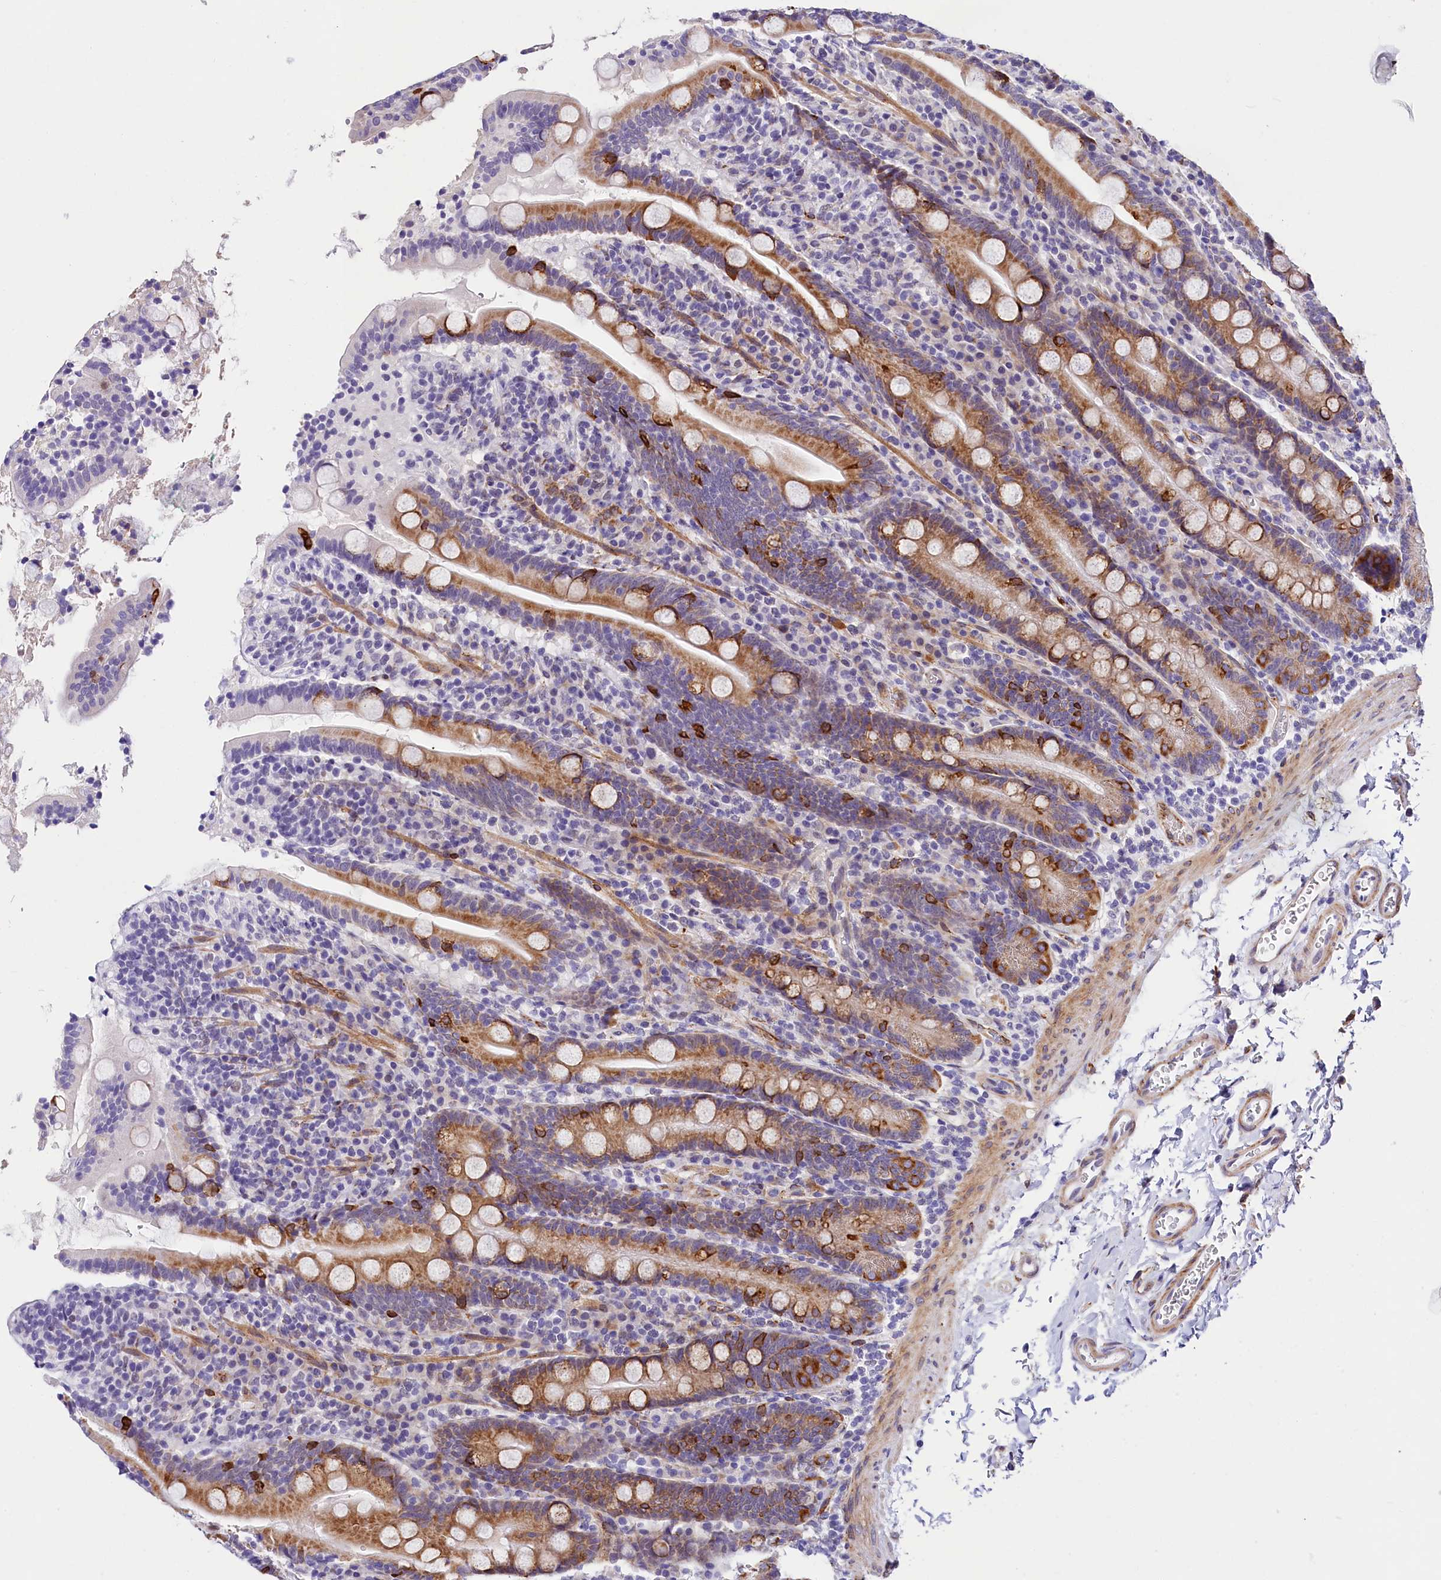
{"staining": {"intensity": "moderate", "quantity": ">75%", "location": "cytoplasmic/membranous"}, "tissue": "duodenum", "cell_type": "Glandular cells", "image_type": "normal", "snomed": [{"axis": "morphology", "description": "Normal tissue, NOS"}, {"axis": "topography", "description": "Duodenum"}], "caption": "IHC image of benign duodenum: human duodenum stained using immunohistochemistry reveals medium levels of moderate protein expression localized specifically in the cytoplasmic/membranous of glandular cells, appearing as a cytoplasmic/membranous brown color.", "gene": "ITGA1", "patient": {"sex": "male", "age": 35}}